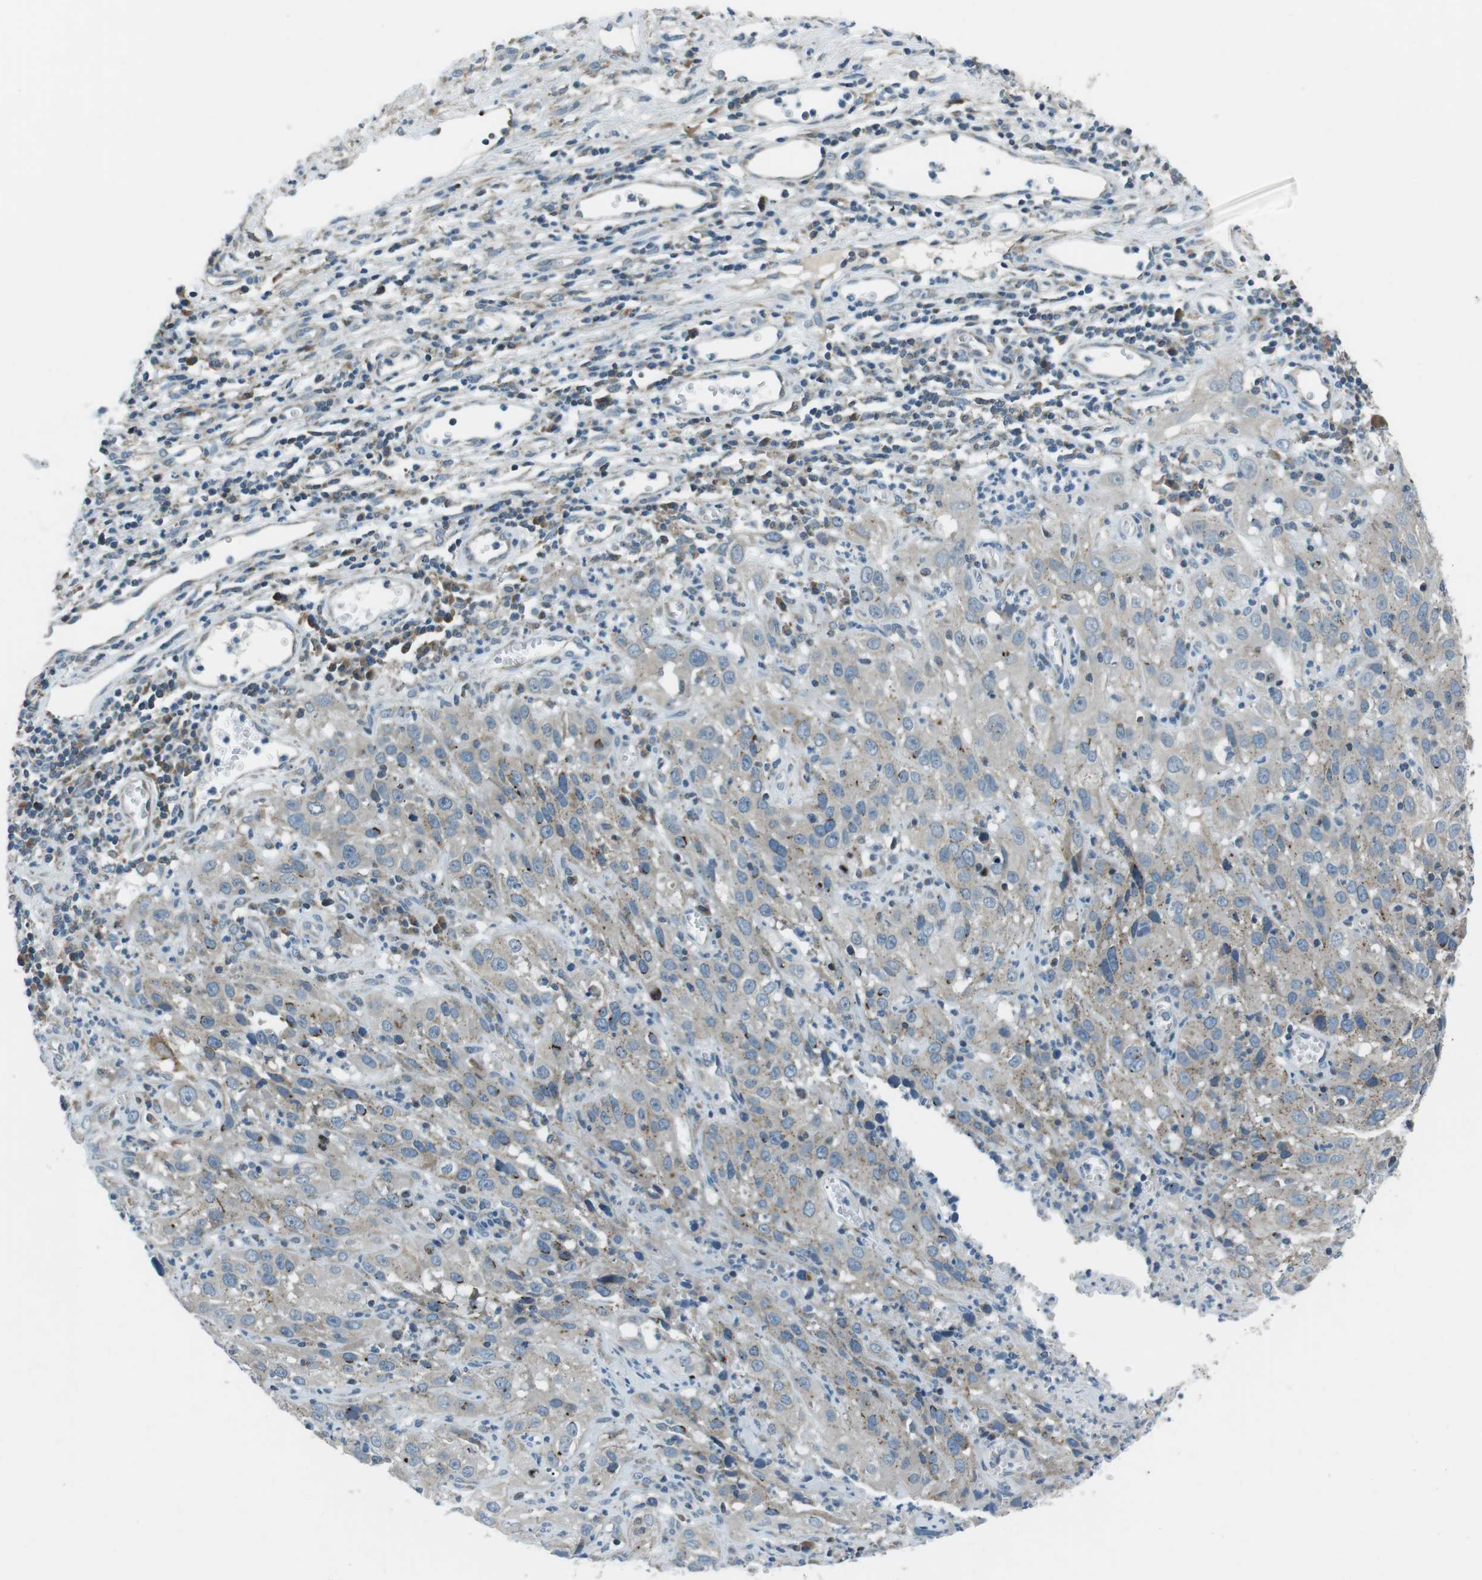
{"staining": {"intensity": "negative", "quantity": "none", "location": "none"}, "tissue": "cervical cancer", "cell_type": "Tumor cells", "image_type": "cancer", "snomed": [{"axis": "morphology", "description": "Squamous cell carcinoma, NOS"}, {"axis": "topography", "description": "Cervix"}], "caption": "Tumor cells show no significant positivity in cervical squamous cell carcinoma.", "gene": "FAM3B", "patient": {"sex": "female", "age": 32}}